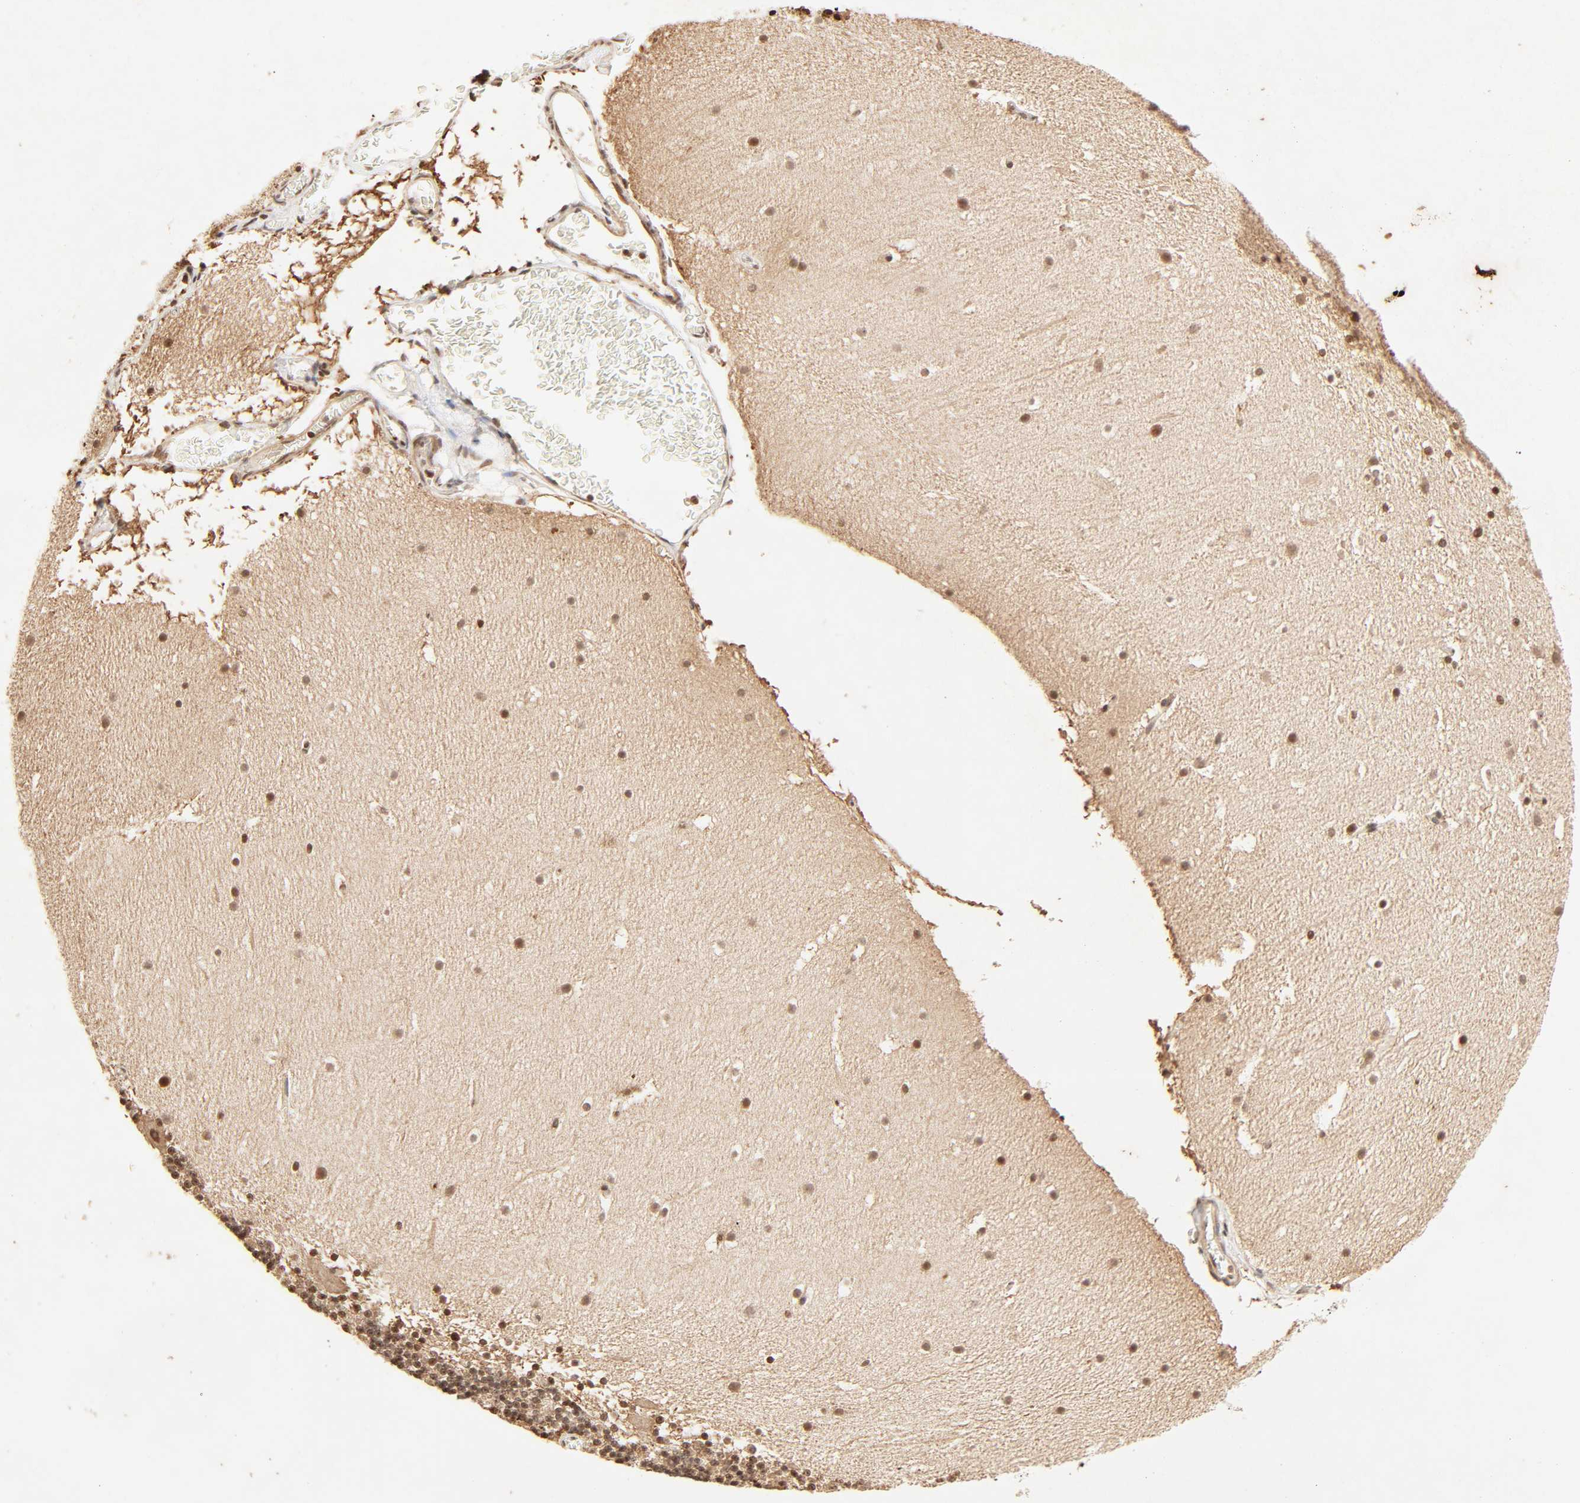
{"staining": {"intensity": "moderate", "quantity": ">75%", "location": "cytoplasmic/membranous,nuclear"}, "tissue": "cerebellum", "cell_type": "Cells in granular layer", "image_type": "normal", "snomed": [{"axis": "morphology", "description": "Normal tissue, NOS"}, {"axis": "topography", "description": "Cerebellum"}], "caption": "Cerebellum stained with a protein marker displays moderate staining in cells in granular layer.", "gene": "TBL1X", "patient": {"sex": "male", "age": 45}}